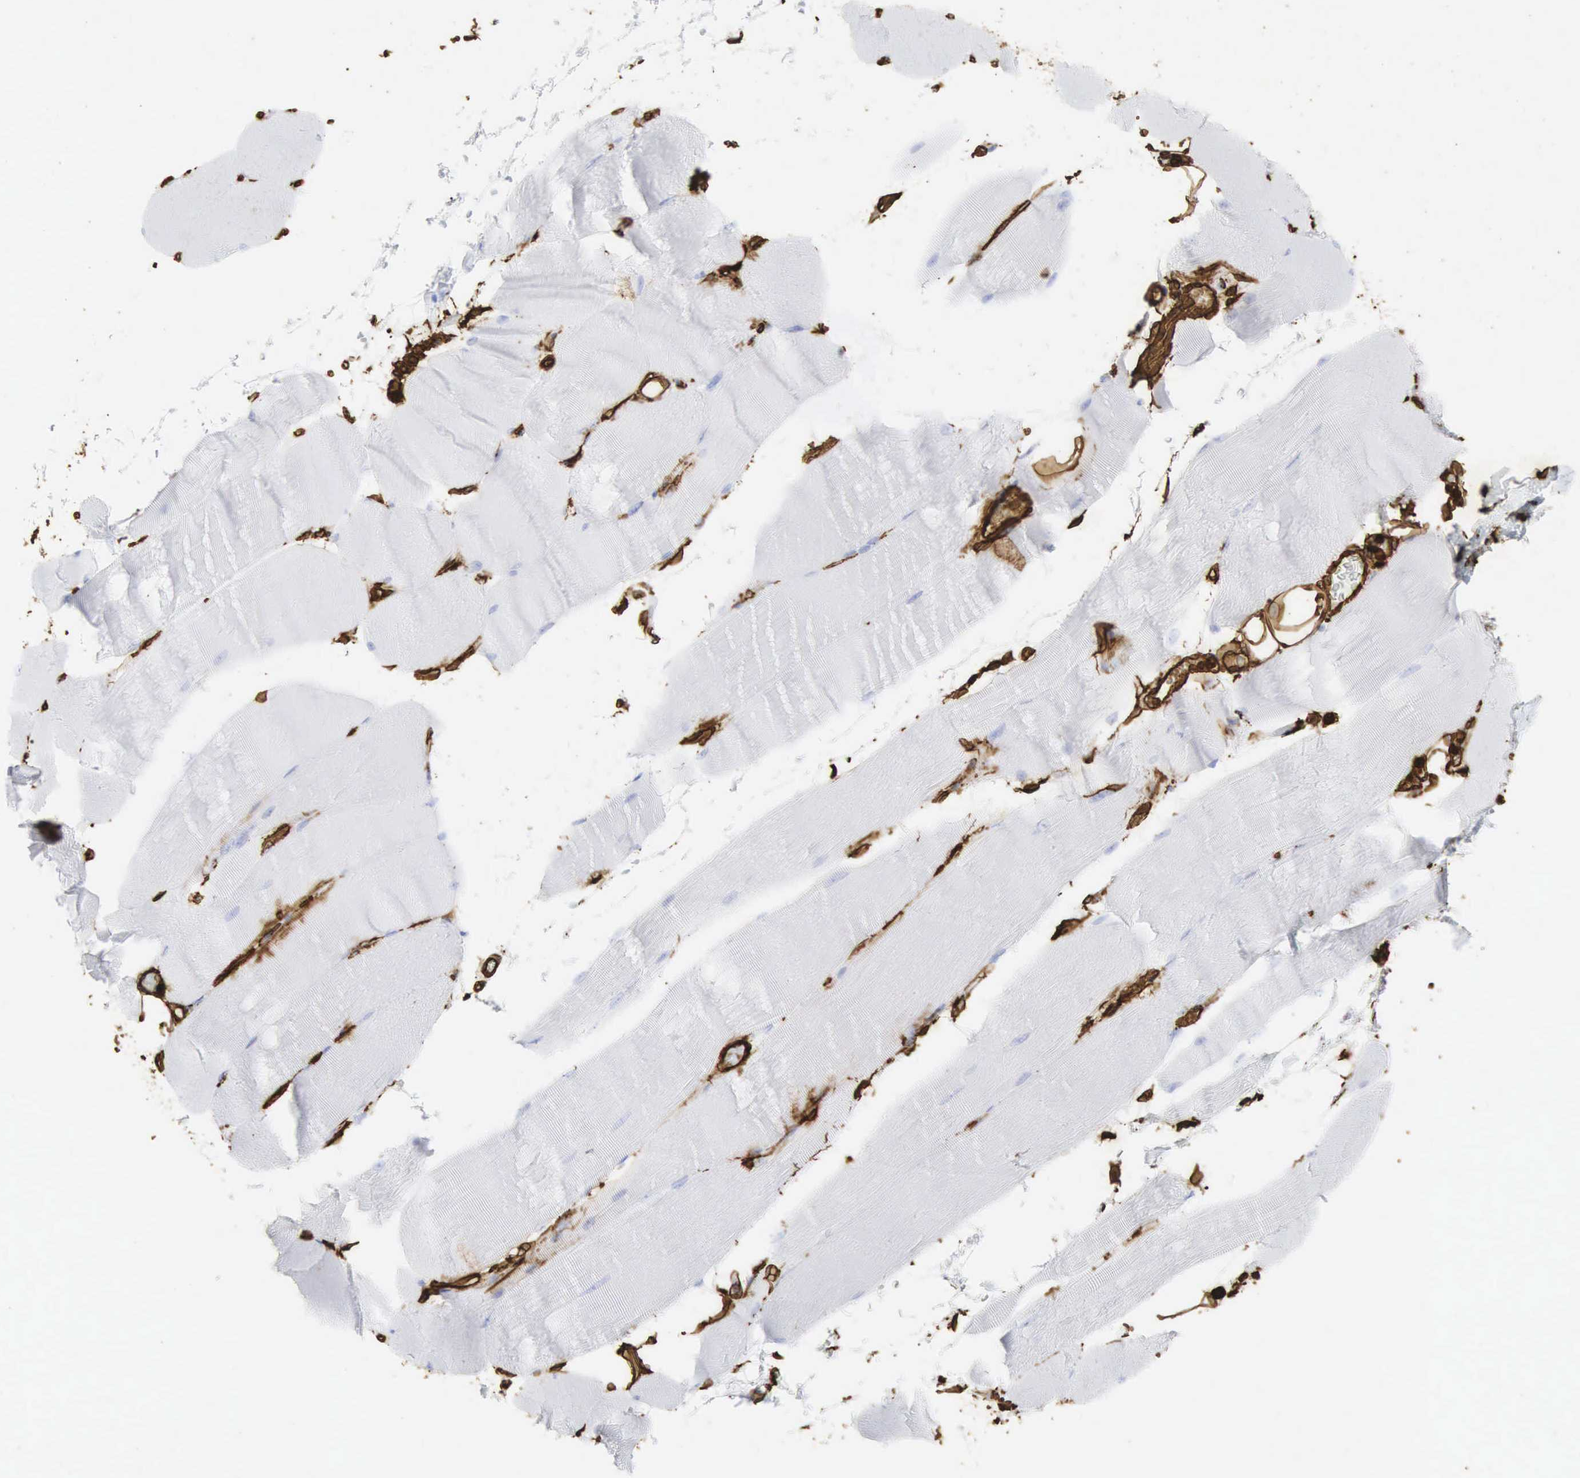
{"staining": {"intensity": "negative", "quantity": "none", "location": "none"}, "tissue": "skeletal muscle", "cell_type": "Myocytes", "image_type": "normal", "snomed": [{"axis": "morphology", "description": "Normal tissue, NOS"}, {"axis": "topography", "description": "Skeletal muscle"}, {"axis": "topography", "description": "Parathyroid gland"}], "caption": "DAB (3,3'-diaminobenzidine) immunohistochemical staining of benign skeletal muscle displays no significant staining in myocytes.", "gene": "VIM", "patient": {"sex": "female", "age": 37}}